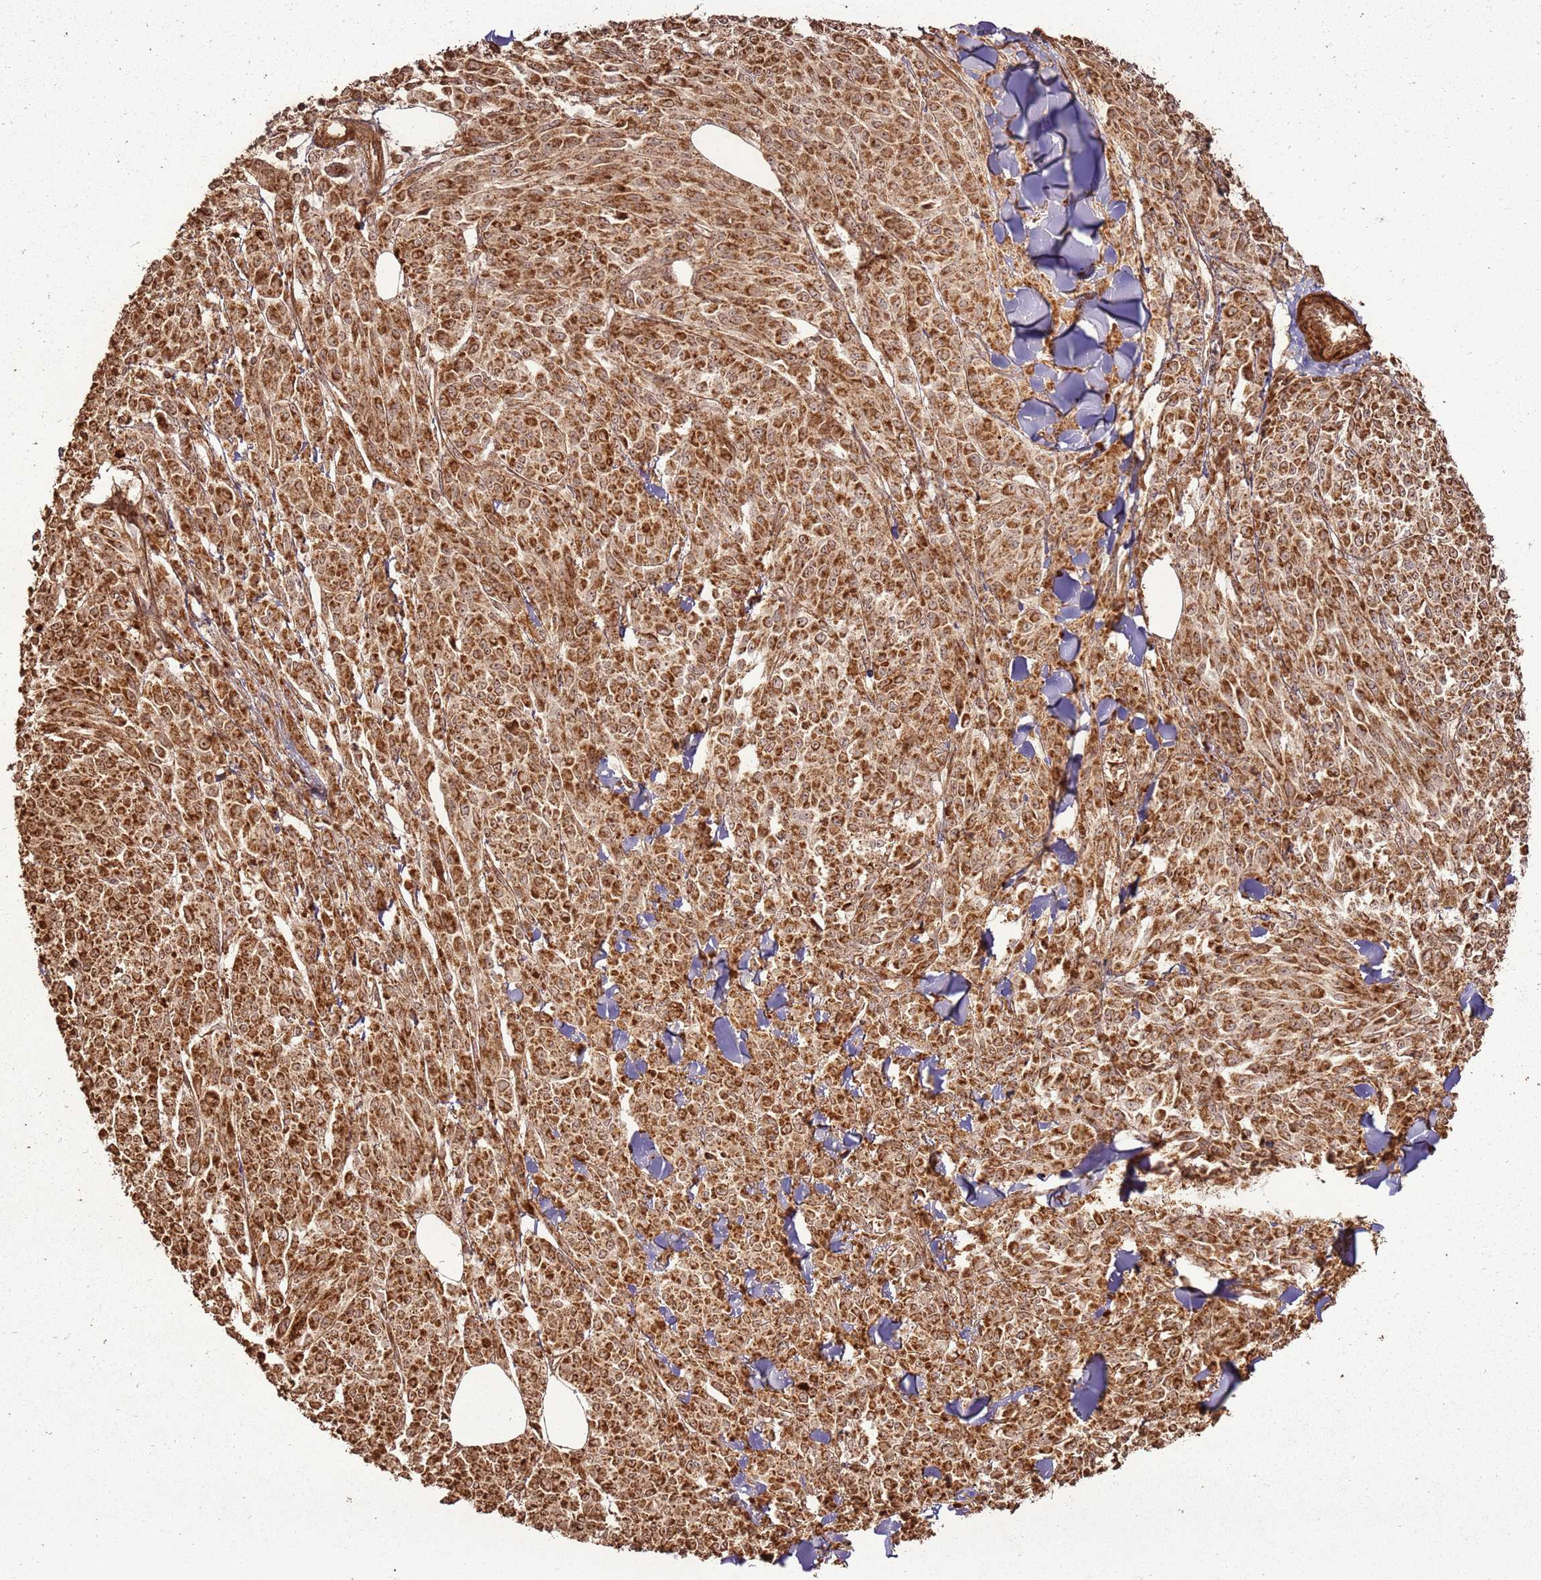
{"staining": {"intensity": "moderate", "quantity": ">75%", "location": "cytoplasmic/membranous"}, "tissue": "melanoma", "cell_type": "Tumor cells", "image_type": "cancer", "snomed": [{"axis": "morphology", "description": "Malignant melanoma, NOS"}, {"axis": "topography", "description": "Skin"}], "caption": "High-magnification brightfield microscopy of melanoma stained with DAB (brown) and counterstained with hematoxylin (blue). tumor cells exhibit moderate cytoplasmic/membranous staining is present in approximately>75% of cells.", "gene": "MRPS6", "patient": {"sex": "female", "age": 52}}